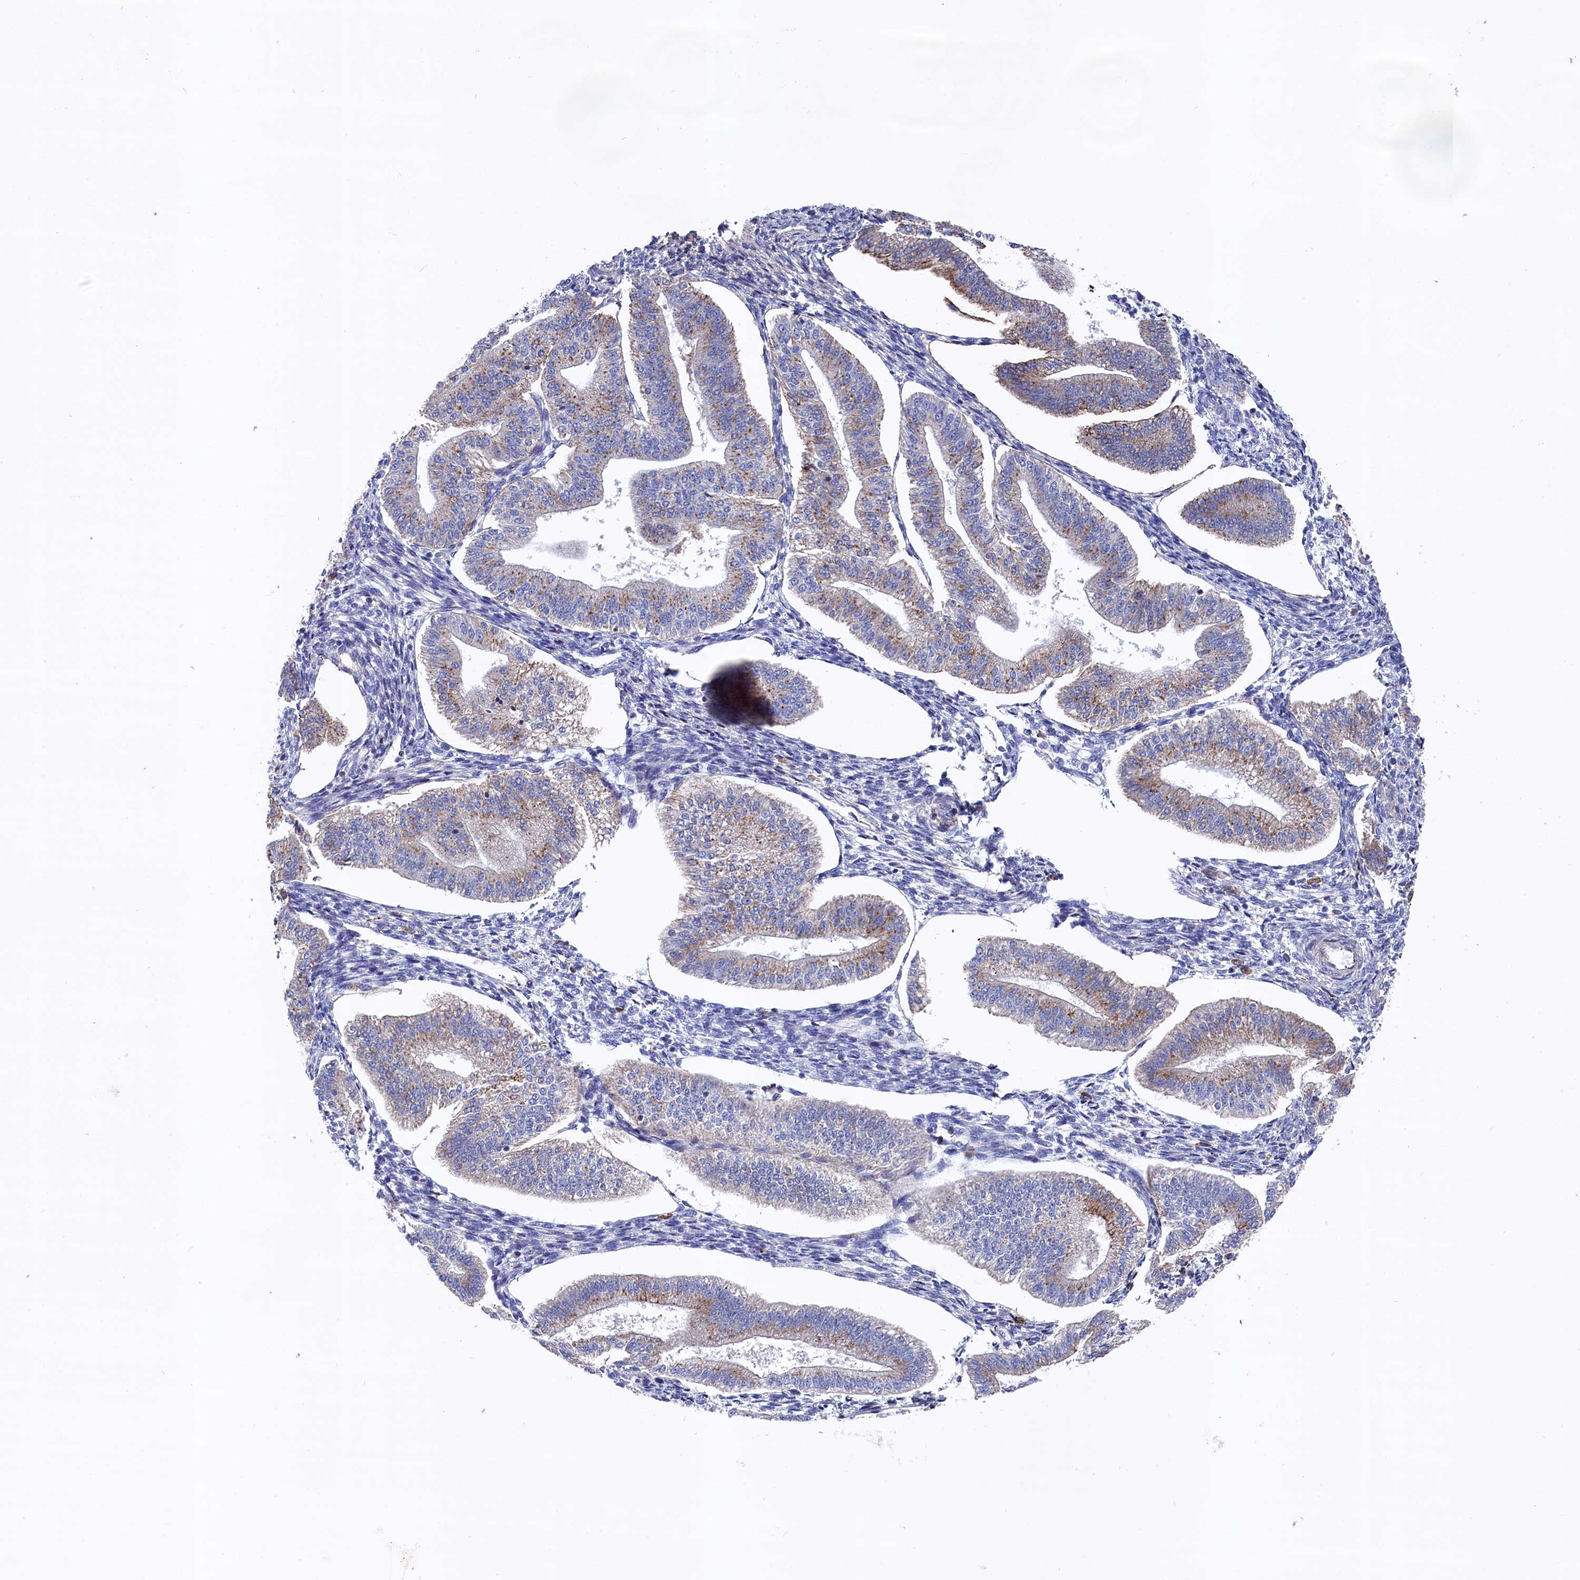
{"staining": {"intensity": "negative", "quantity": "none", "location": "none"}, "tissue": "endometrium", "cell_type": "Cells in endometrial stroma", "image_type": "normal", "snomed": [{"axis": "morphology", "description": "Normal tissue, NOS"}, {"axis": "topography", "description": "Endometrium"}], "caption": "Immunohistochemical staining of normal human endometrium displays no significant expression in cells in endometrial stroma. (Stains: DAB (3,3'-diaminobenzidine) immunohistochemistry with hematoxylin counter stain, Microscopy: brightfield microscopy at high magnification).", "gene": "GPR108", "patient": {"sex": "female", "age": 34}}